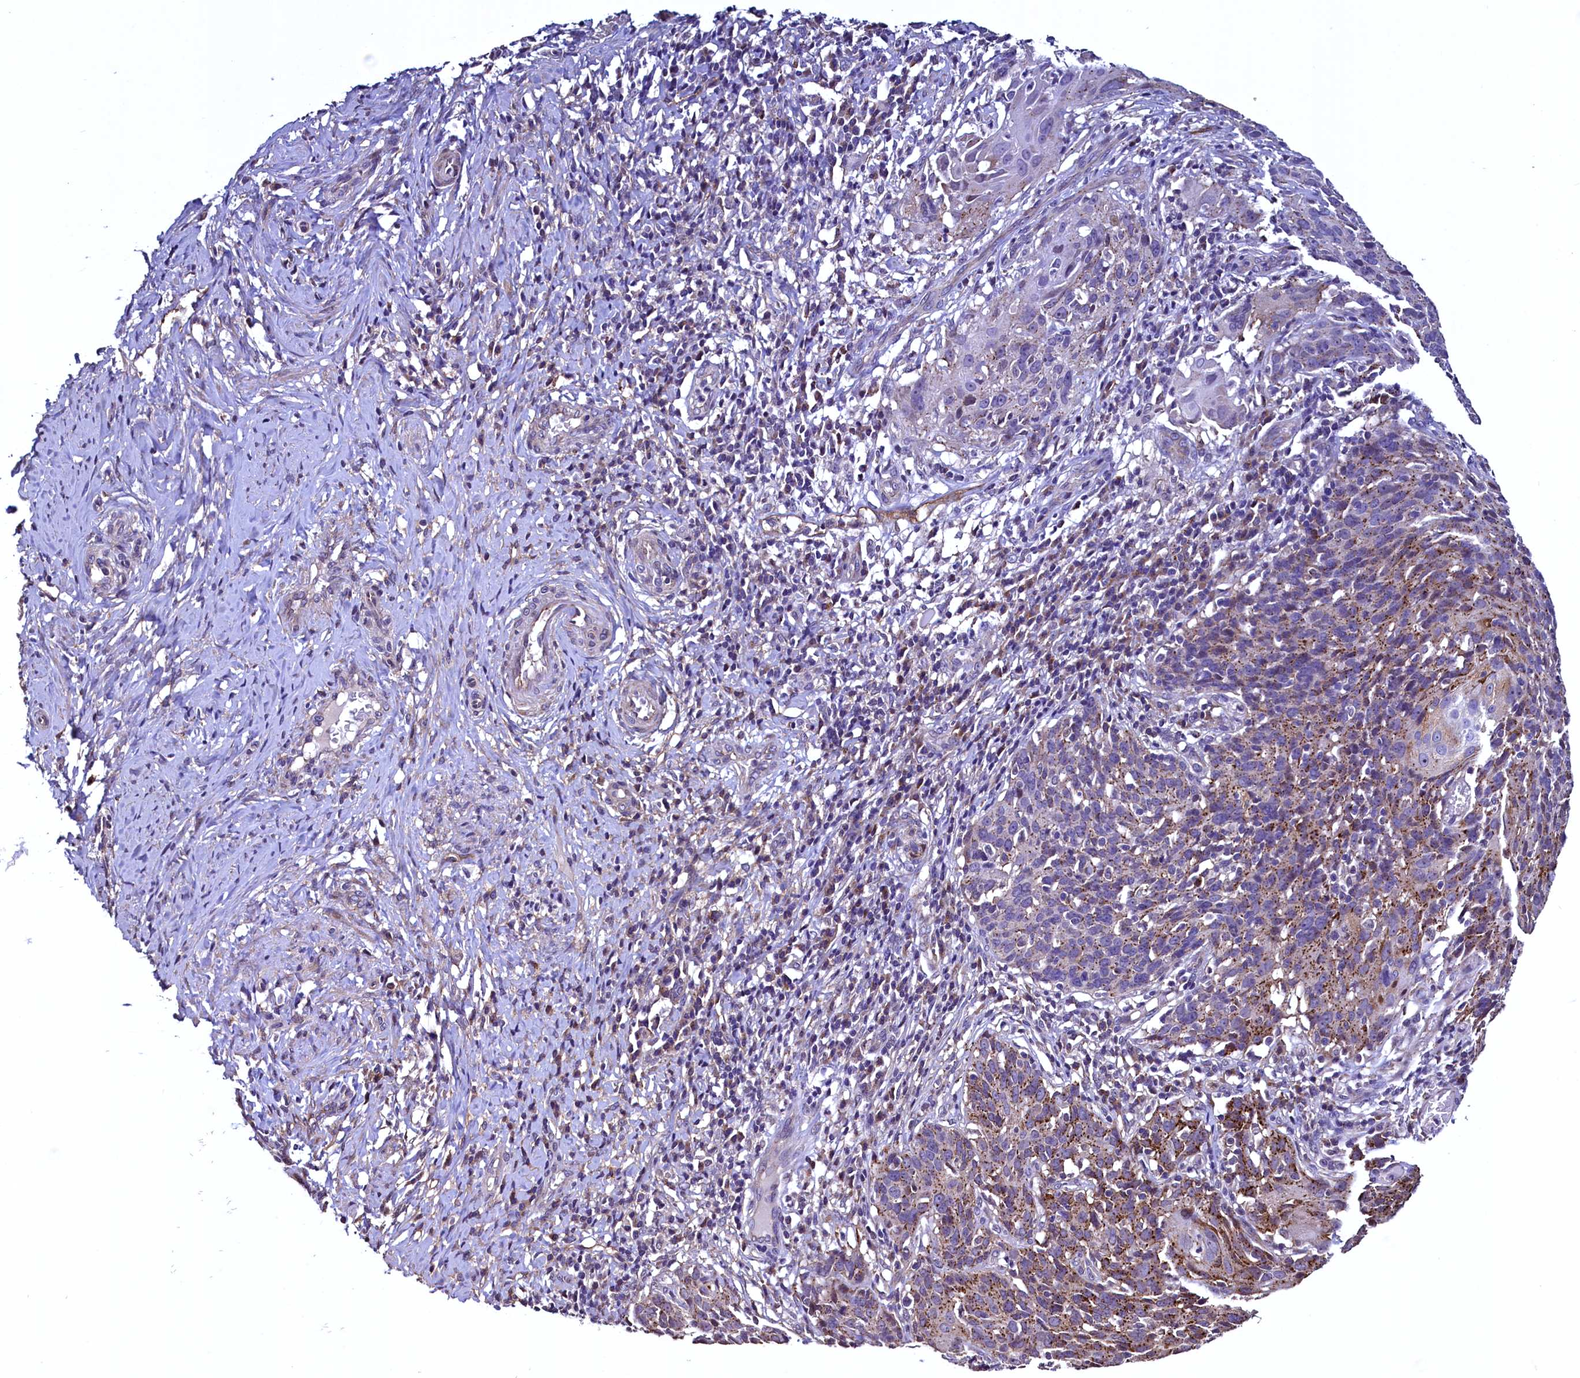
{"staining": {"intensity": "moderate", "quantity": "<25%", "location": "cytoplasmic/membranous"}, "tissue": "cervical cancer", "cell_type": "Tumor cells", "image_type": "cancer", "snomed": [{"axis": "morphology", "description": "Squamous cell carcinoma, NOS"}, {"axis": "topography", "description": "Cervix"}], "caption": "Immunohistochemical staining of cervical cancer shows moderate cytoplasmic/membranous protein positivity in about <25% of tumor cells.", "gene": "PALM", "patient": {"sex": "female", "age": 50}}